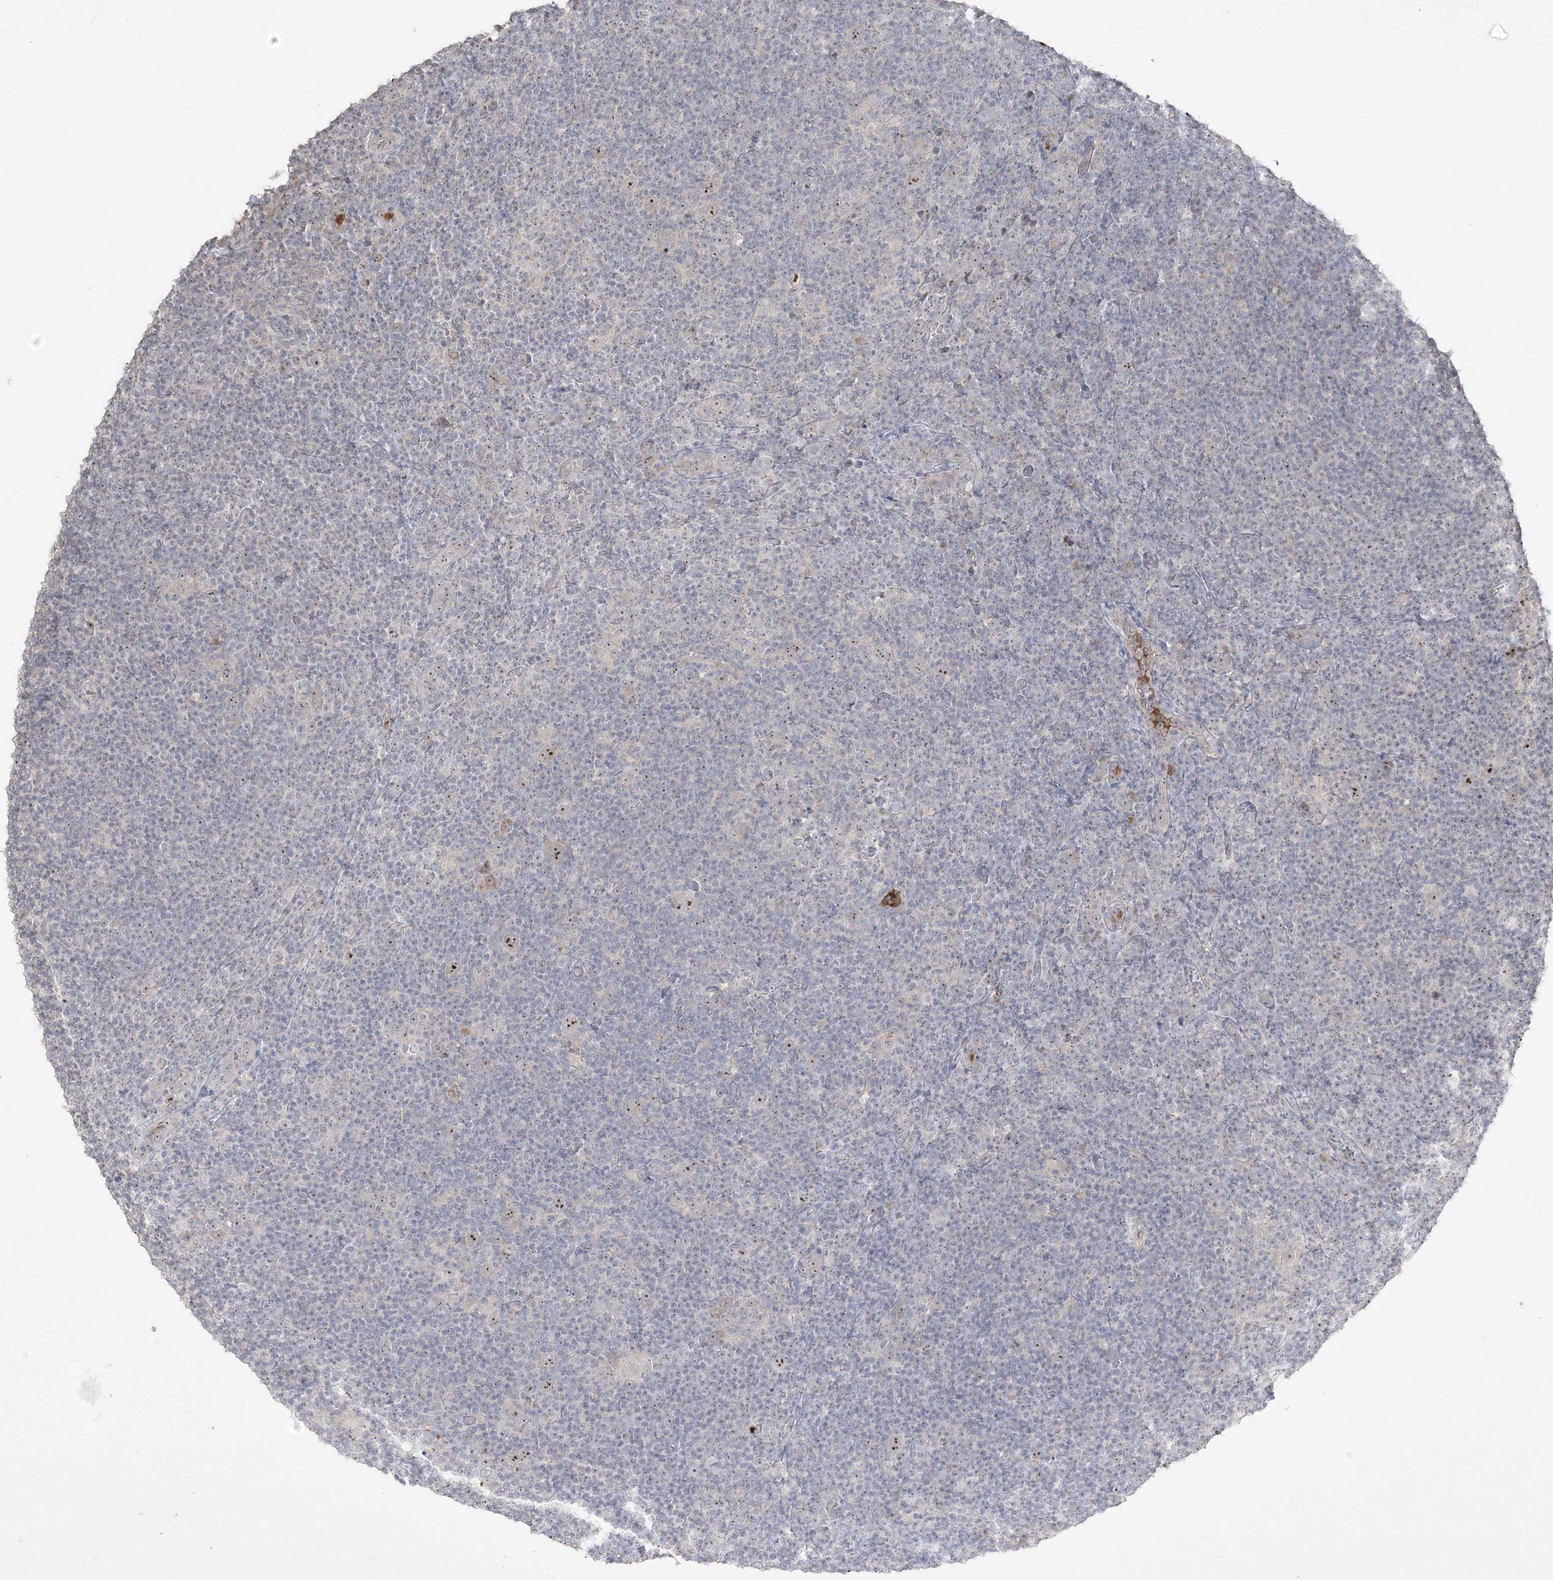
{"staining": {"intensity": "strong", "quantity": ">75%", "location": "nuclear"}, "tissue": "lymphoma", "cell_type": "Tumor cells", "image_type": "cancer", "snomed": [{"axis": "morphology", "description": "Hodgkin's disease, NOS"}, {"axis": "topography", "description": "Lymph node"}], "caption": "Hodgkin's disease stained with a protein marker shows strong staining in tumor cells.", "gene": "NOP16", "patient": {"sex": "female", "age": 57}}